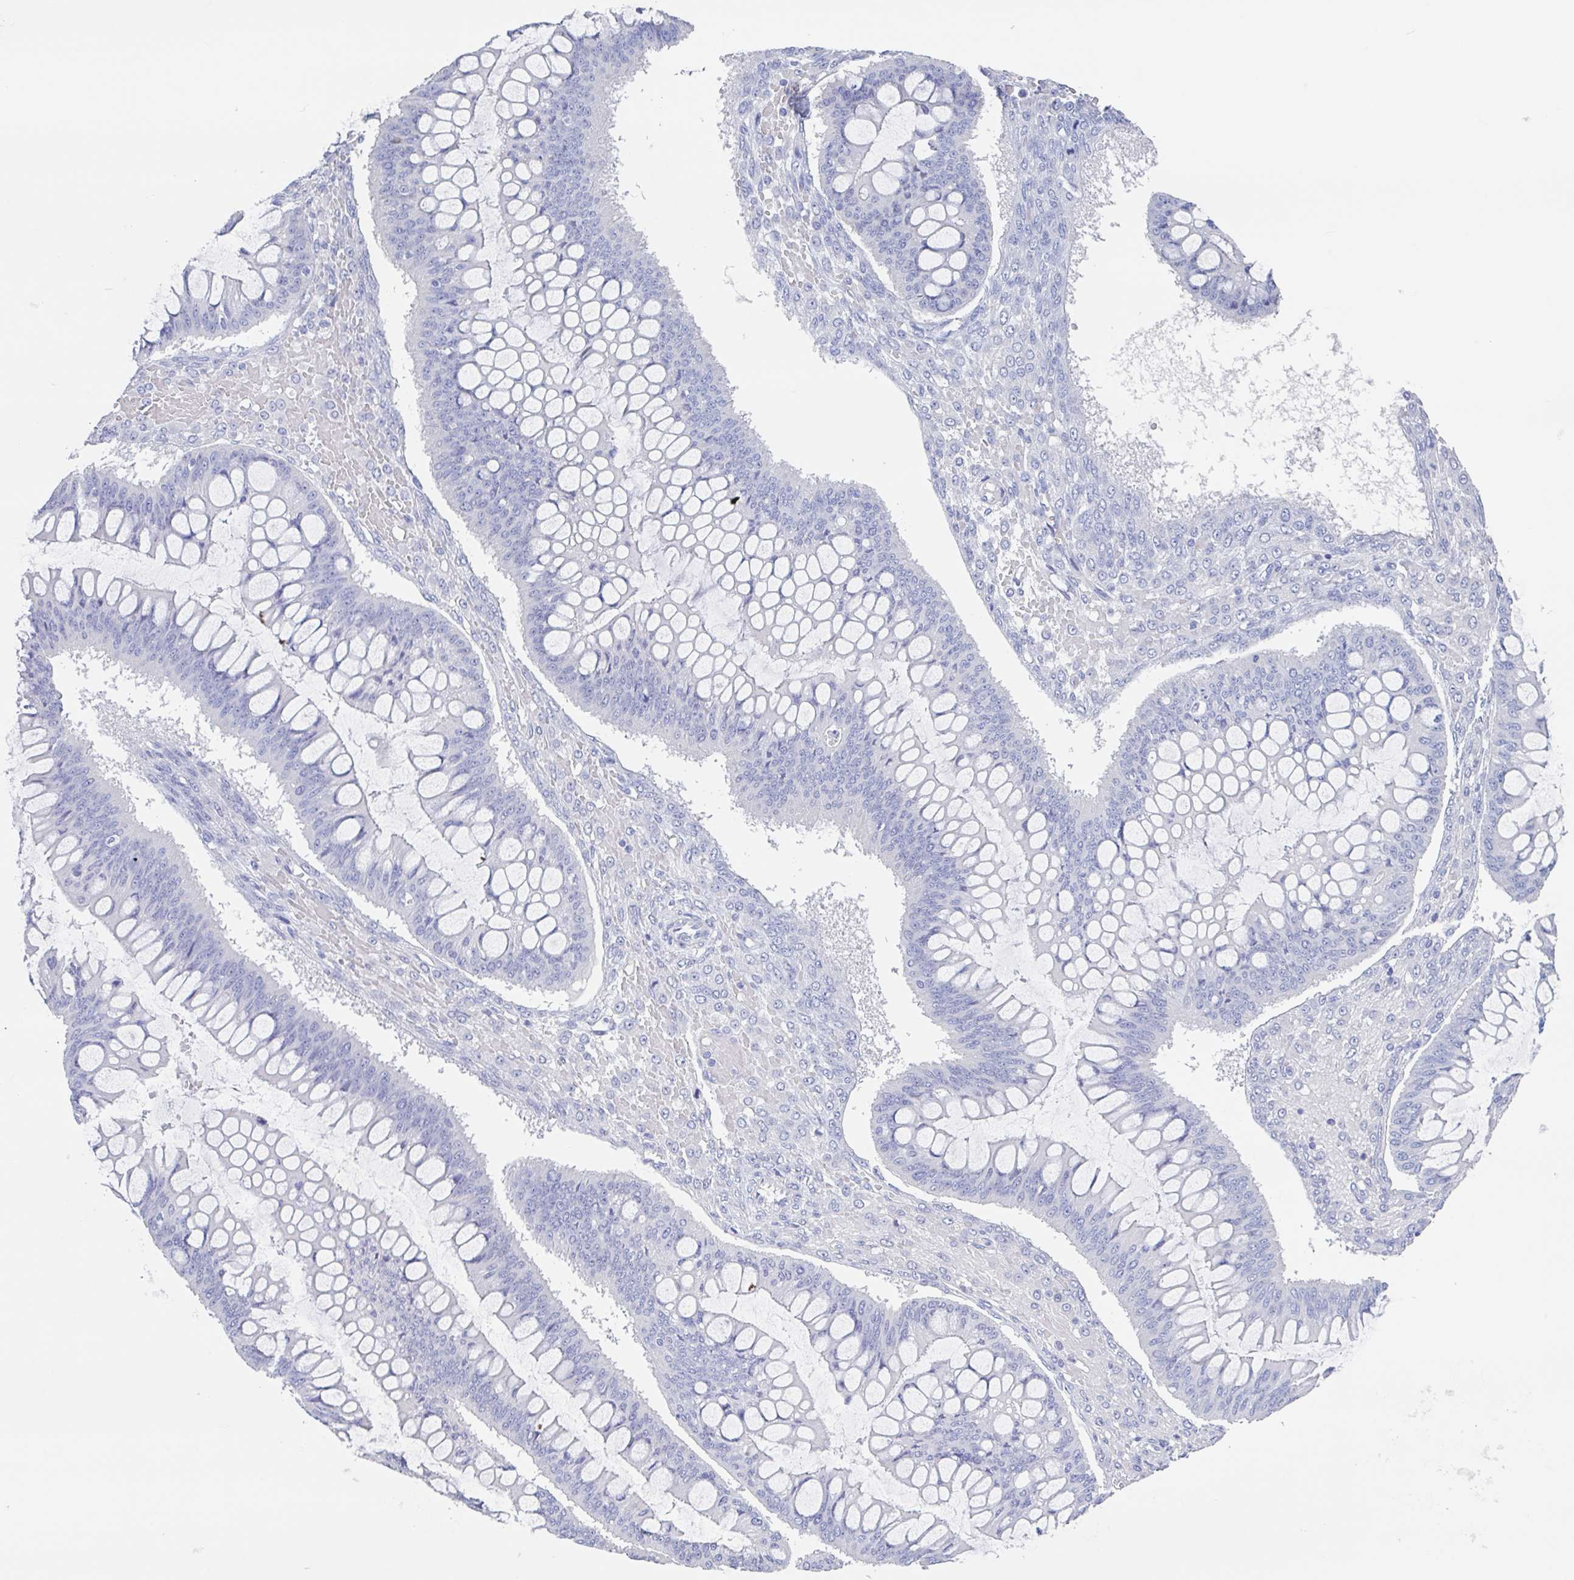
{"staining": {"intensity": "negative", "quantity": "none", "location": "none"}, "tissue": "ovarian cancer", "cell_type": "Tumor cells", "image_type": "cancer", "snomed": [{"axis": "morphology", "description": "Cystadenocarcinoma, mucinous, NOS"}, {"axis": "topography", "description": "Ovary"}], "caption": "Ovarian cancer was stained to show a protein in brown. There is no significant staining in tumor cells.", "gene": "NOXRED1", "patient": {"sex": "female", "age": 73}}